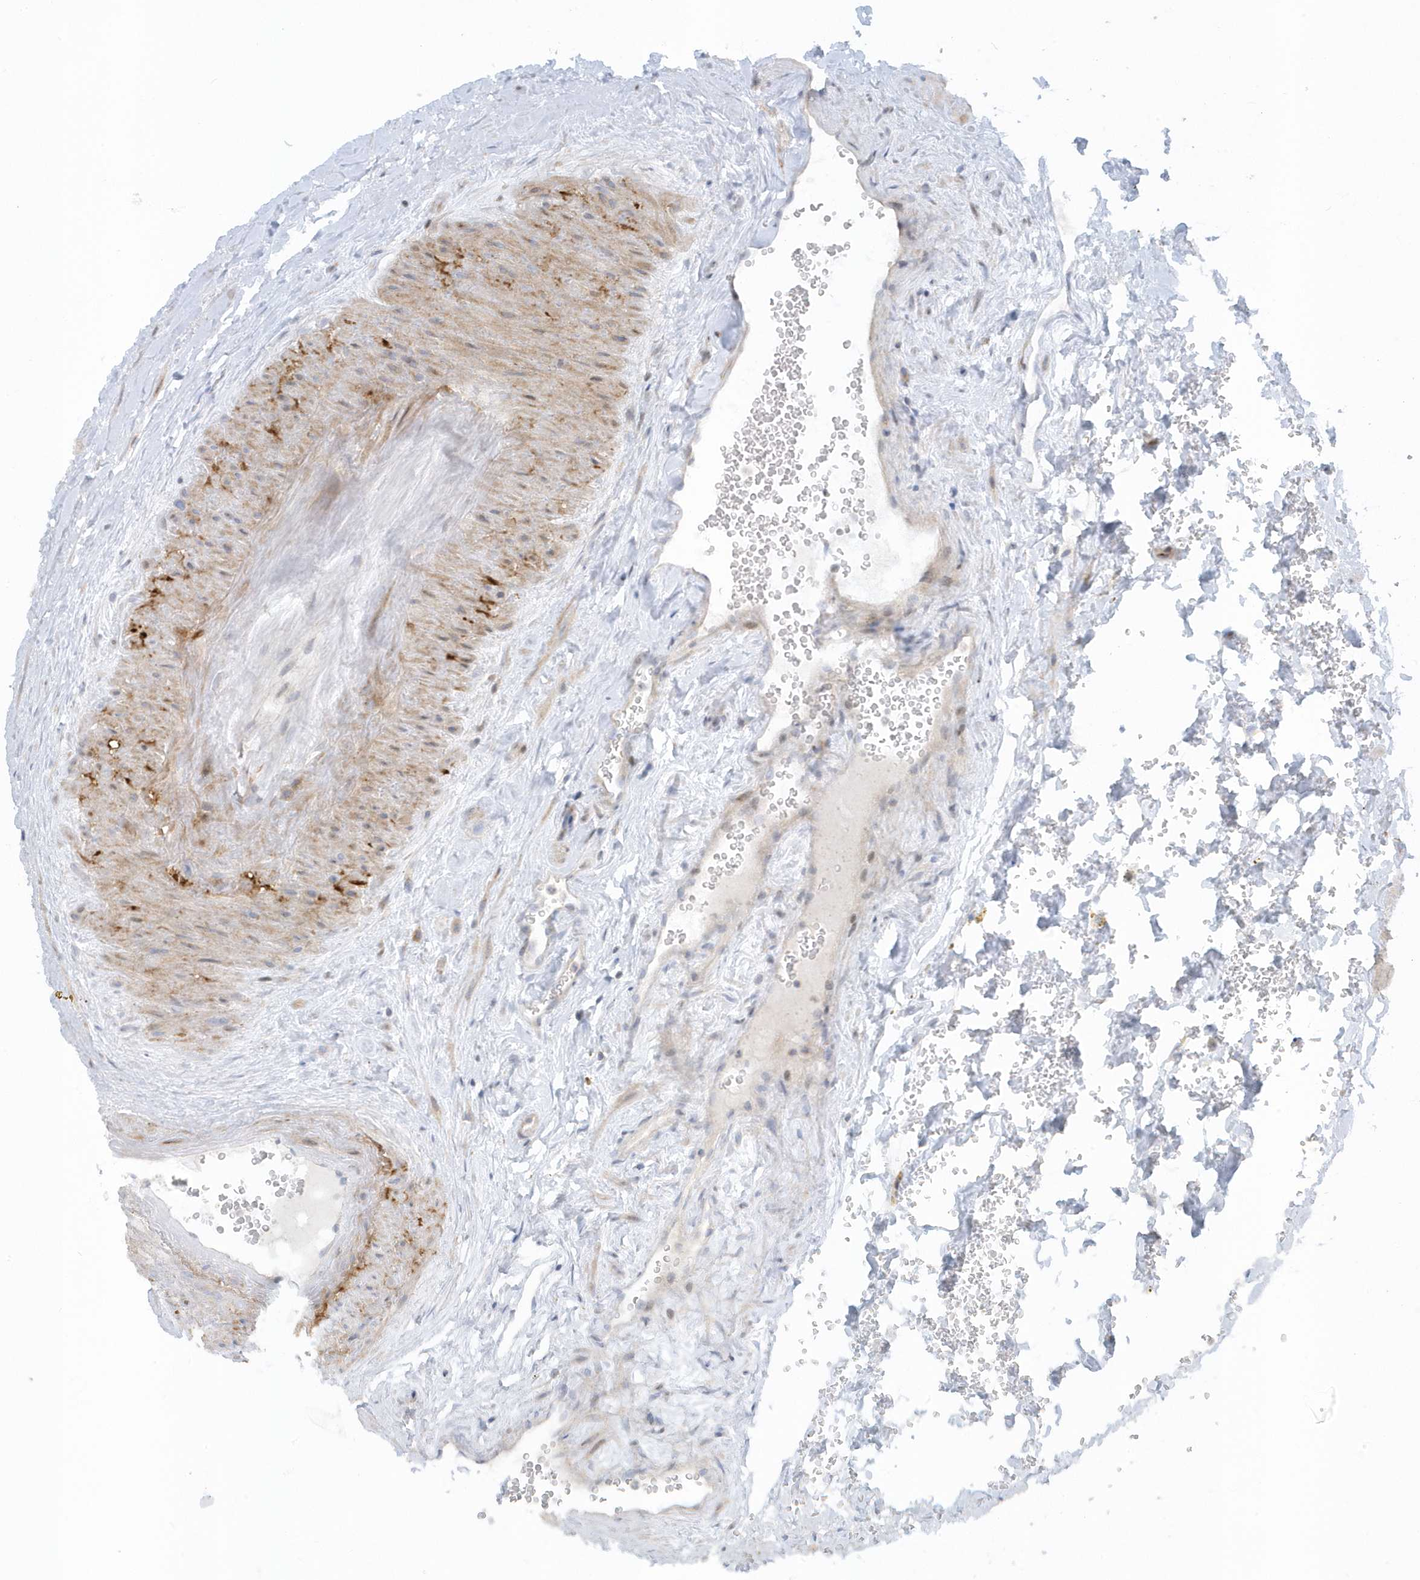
{"staining": {"intensity": "negative", "quantity": "none", "location": "none"}, "tissue": "seminal vesicle", "cell_type": "Glandular cells", "image_type": "normal", "snomed": [{"axis": "morphology", "description": "Normal tissue, NOS"}, {"axis": "topography", "description": "Prostate"}, {"axis": "topography", "description": "Seminal veicle"}], "caption": "Immunohistochemical staining of unremarkable human seminal vesicle displays no significant expression in glandular cells.", "gene": "CACNB2", "patient": {"sex": "male", "age": 68}}